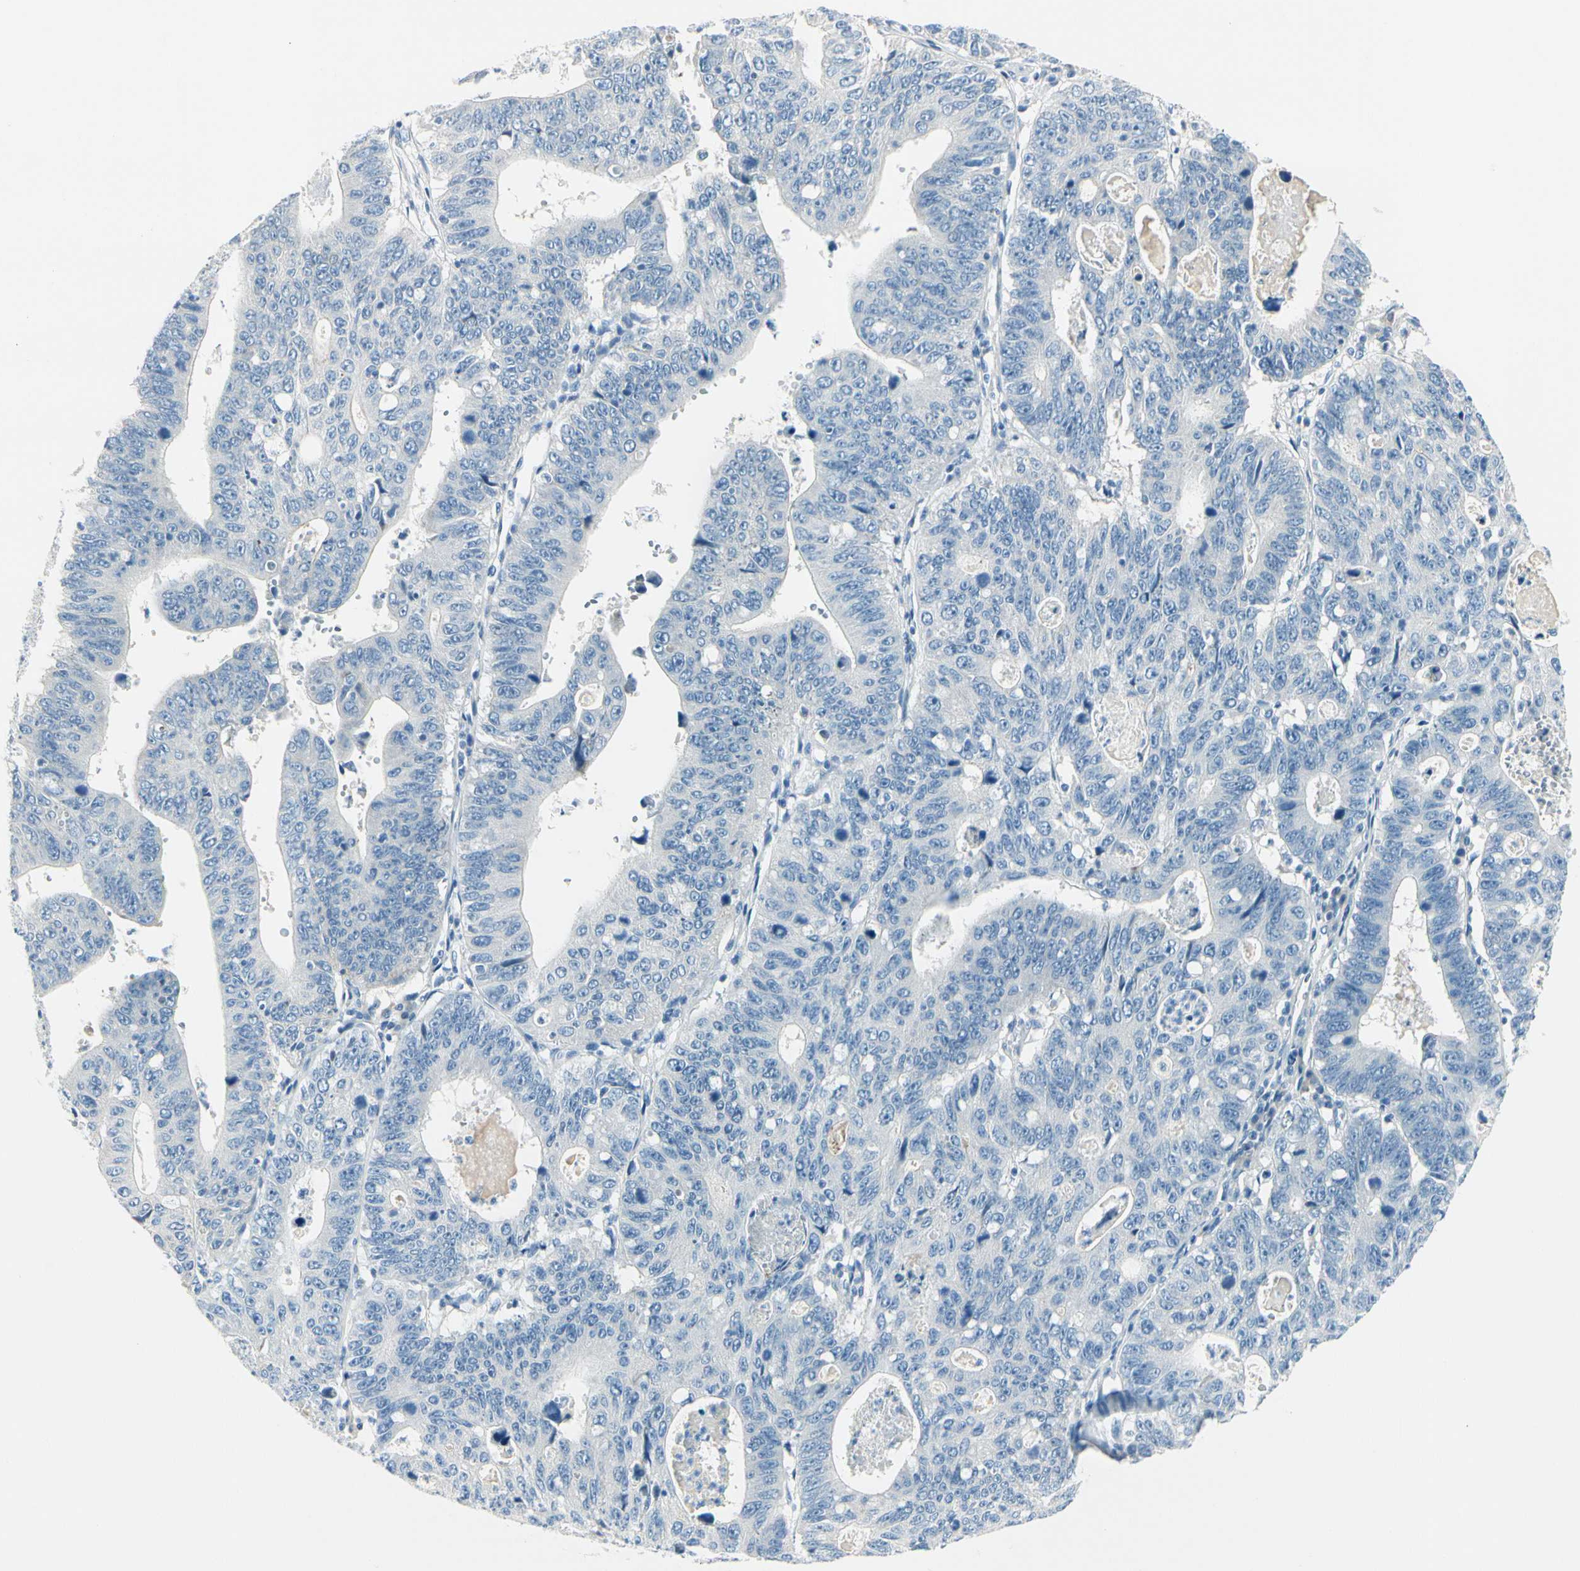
{"staining": {"intensity": "negative", "quantity": "none", "location": "none"}, "tissue": "stomach cancer", "cell_type": "Tumor cells", "image_type": "cancer", "snomed": [{"axis": "morphology", "description": "Adenocarcinoma, NOS"}, {"axis": "topography", "description": "Stomach"}], "caption": "Immunohistochemistry (IHC) of human stomach cancer (adenocarcinoma) reveals no positivity in tumor cells. The staining was performed using DAB to visualize the protein expression in brown, while the nuclei were stained in blue with hematoxylin (Magnification: 20x).", "gene": "PEBP1", "patient": {"sex": "male", "age": 59}}